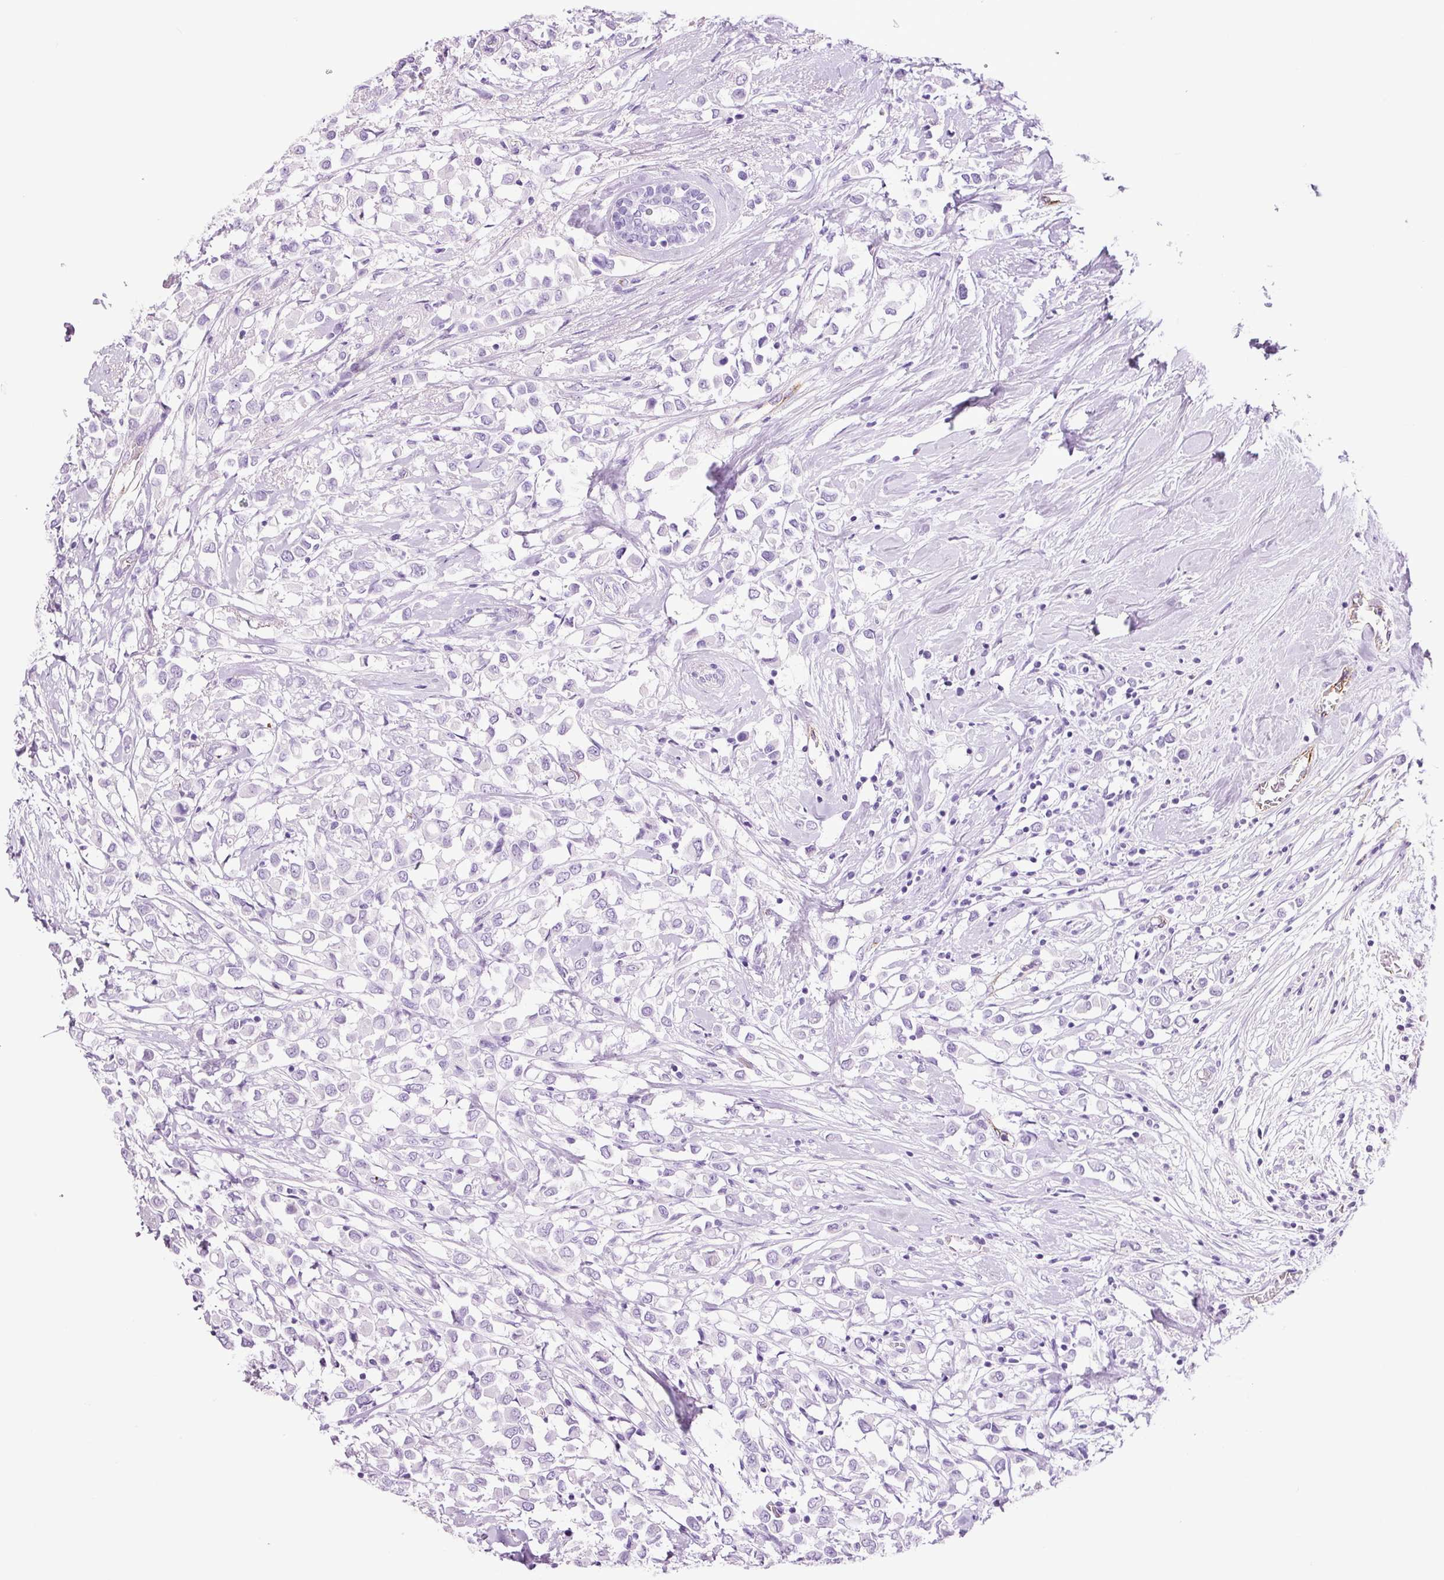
{"staining": {"intensity": "negative", "quantity": "none", "location": "none"}, "tissue": "breast cancer", "cell_type": "Tumor cells", "image_type": "cancer", "snomed": [{"axis": "morphology", "description": "Duct carcinoma"}, {"axis": "topography", "description": "Breast"}], "caption": "IHC photomicrograph of neoplastic tissue: human breast cancer (invasive ductal carcinoma) stained with DAB (3,3'-diaminobenzidine) reveals no significant protein positivity in tumor cells.", "gene": "ADSS1", "patient": {"sex": "female", "age": 61}}